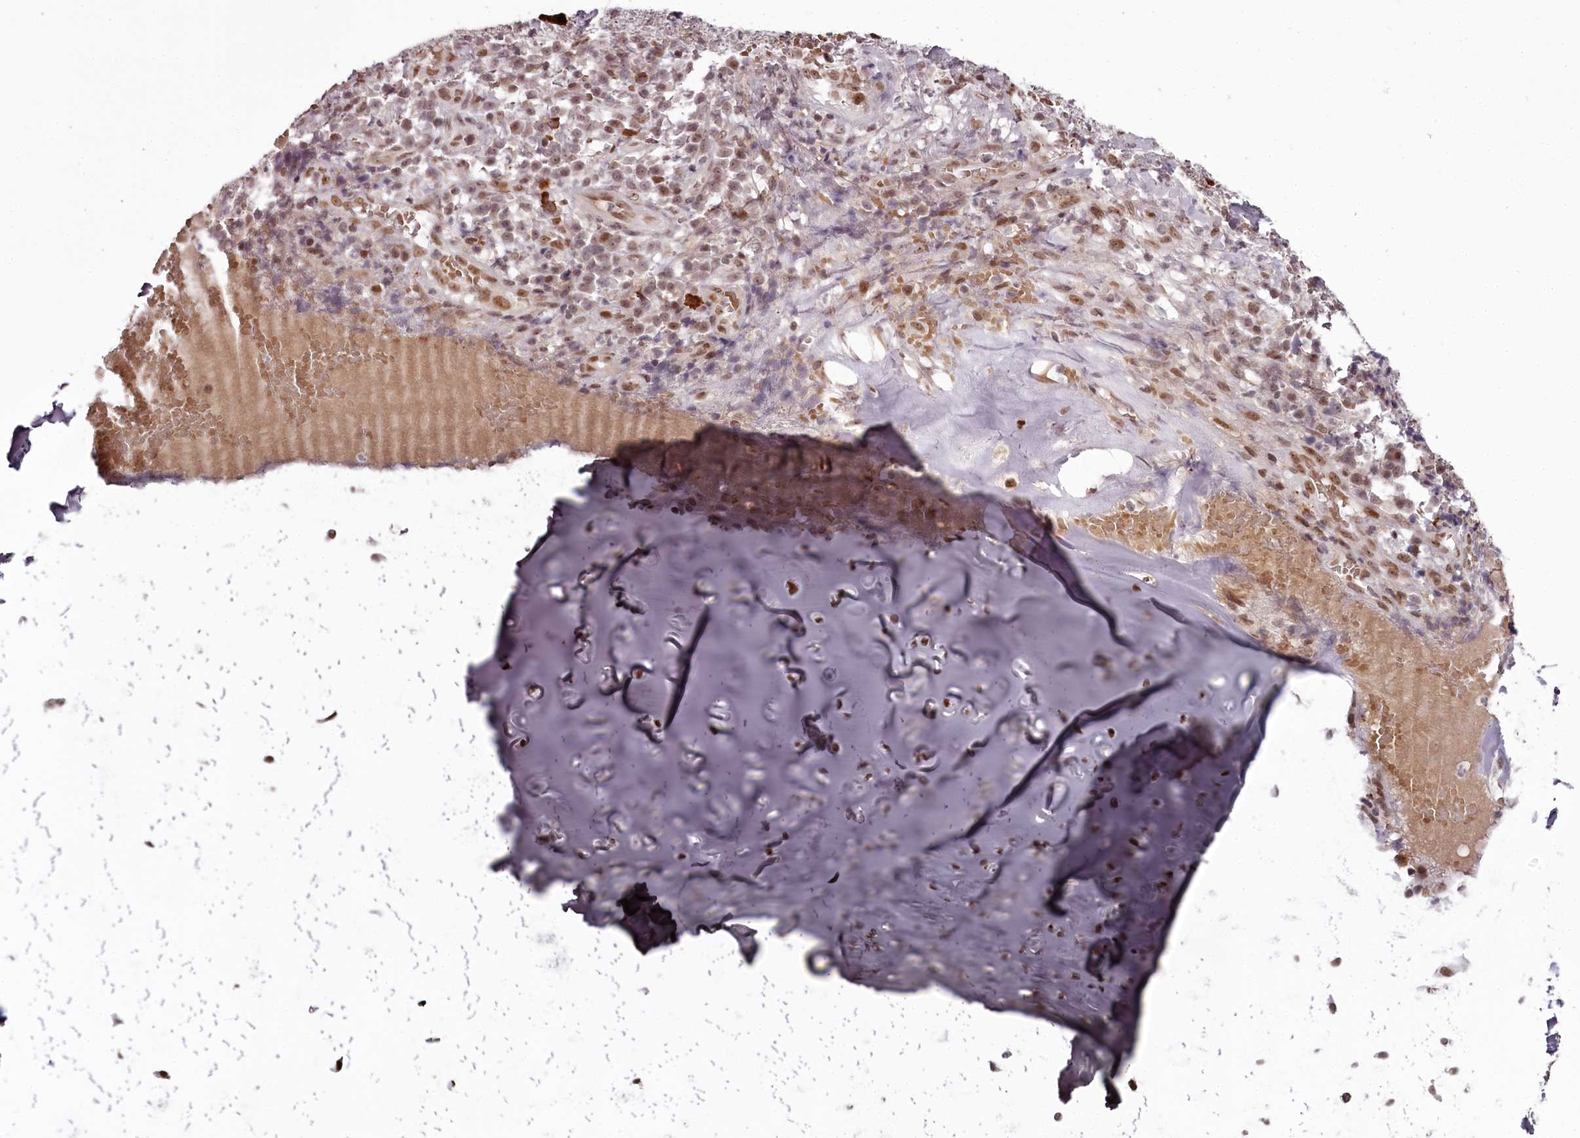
{"staining": {"intensity": "weak", "quantity": ">75%", "location": "cytoplasmic/membranous,nuclear"}, "tissue": "adipose tissue", "cell_type": "Adipocytes", "image_type": "normal", "snomed": [{"axis": "morphology", "description": "Normal tissue, NOS"}, {"axis": "morphology", "description": "Basal cell carcinoma"}, {"axis": "topography", "description": "Cartilage tissue"}, {"axis": "topography", "description": "Nasopharynx"}, {"axis": "topography", "description": "Oral tissue"}], "caption": "Protein staining exhibits weak cytoplasmic/membranous,nuclear expression in approximately >75% of adipocytes in benign adipose tissue. Immunohistochemistry (ihc) stains the protein in brown and the nuclei are stained blue.", "gene": "THYN1", "patient": {"sex": "female", "age": 77}}